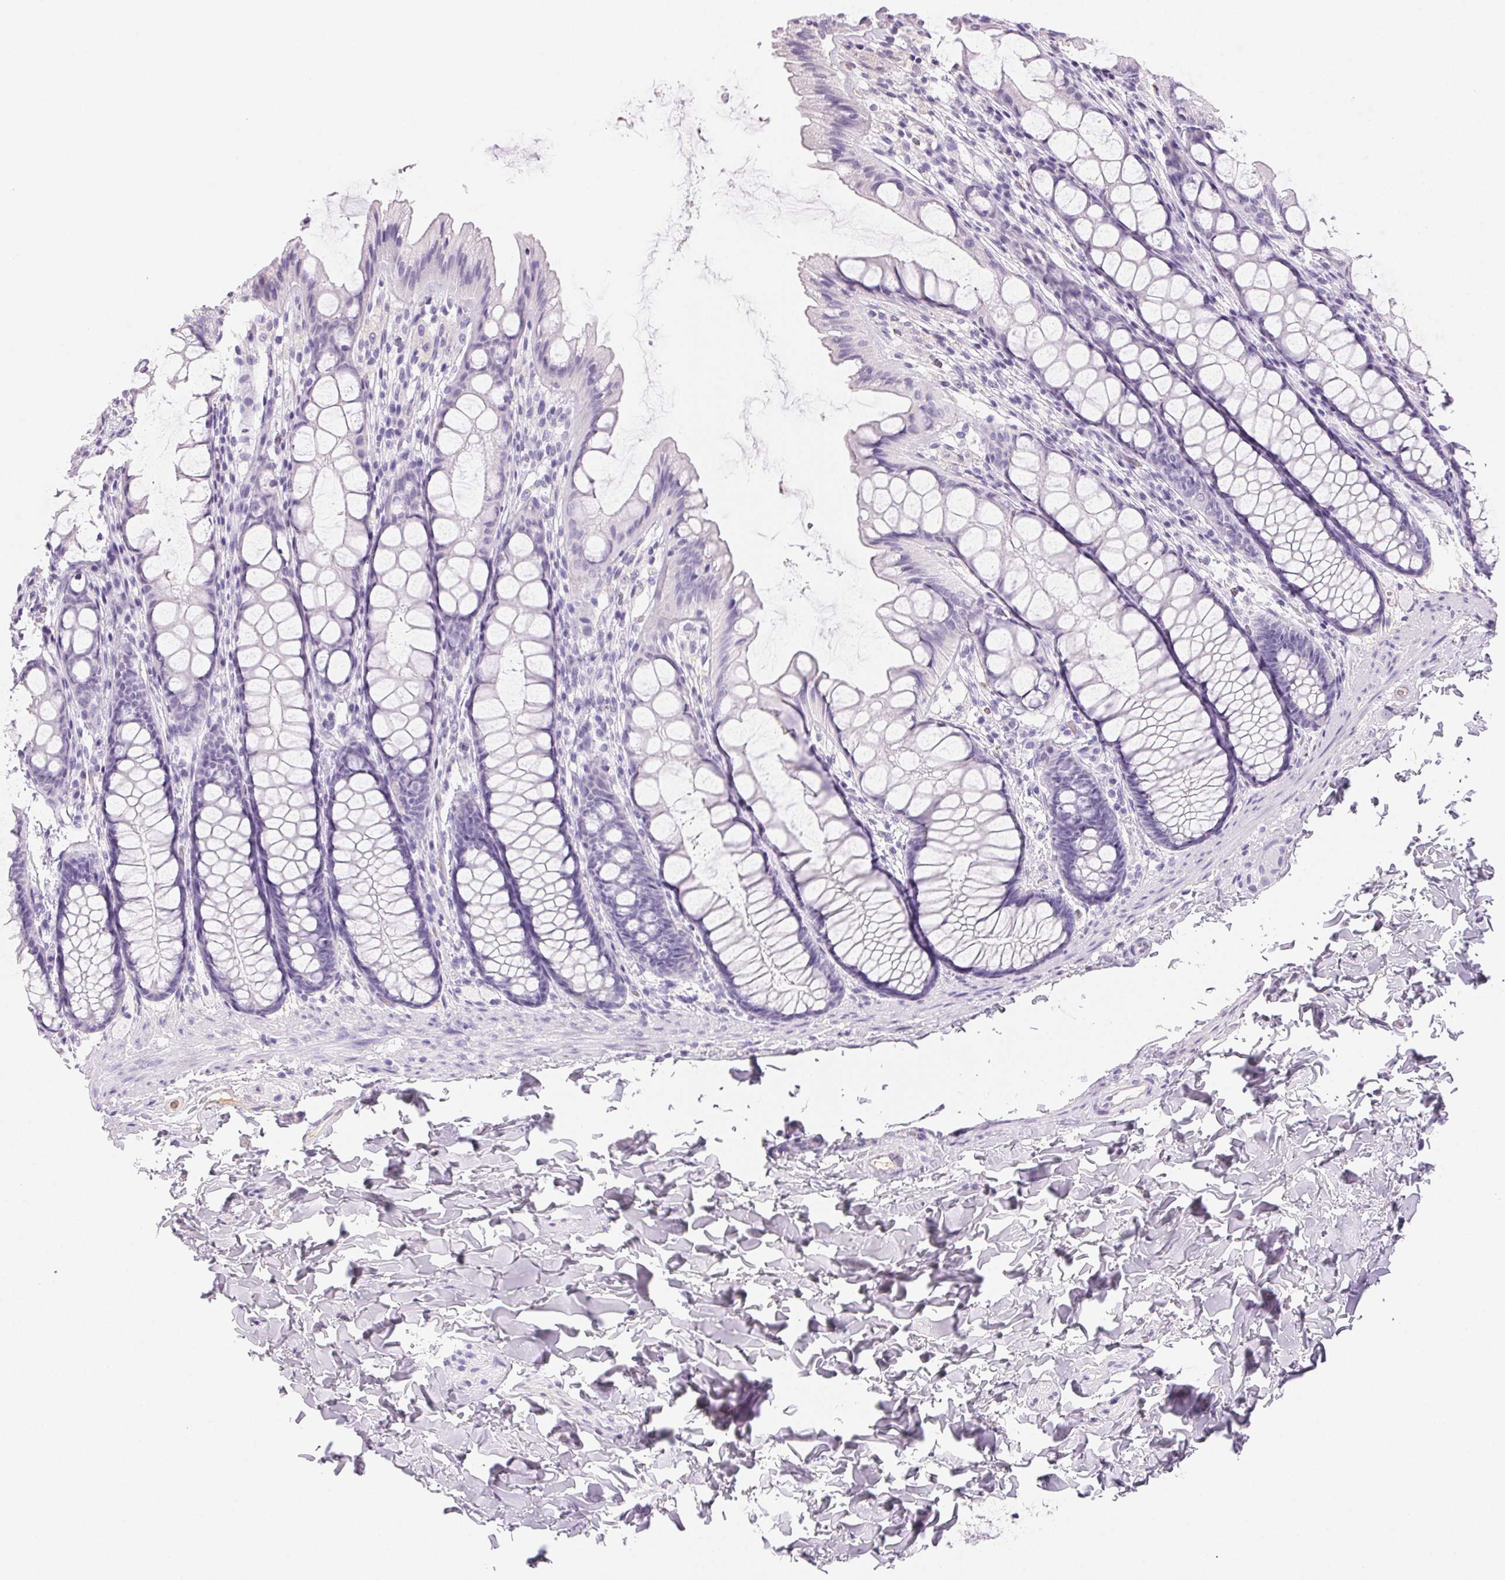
{"staining": {"intensity": "negative", "quantity": "none", "location": "none"}, "tissue": "colon", "cell_type": "Endothelial cells", "image_type": "normal", "snomed": [{"axis": "morphology", "description": "Normal tissue, NOS"}, {"axis": "topography", "description": "Colon"}], "caption": "Protein analysis of normal colon exhibits no significant staining in endothelial cells.", "gene": "PADI4", "patient": {"sex": "male", "age": 47}}